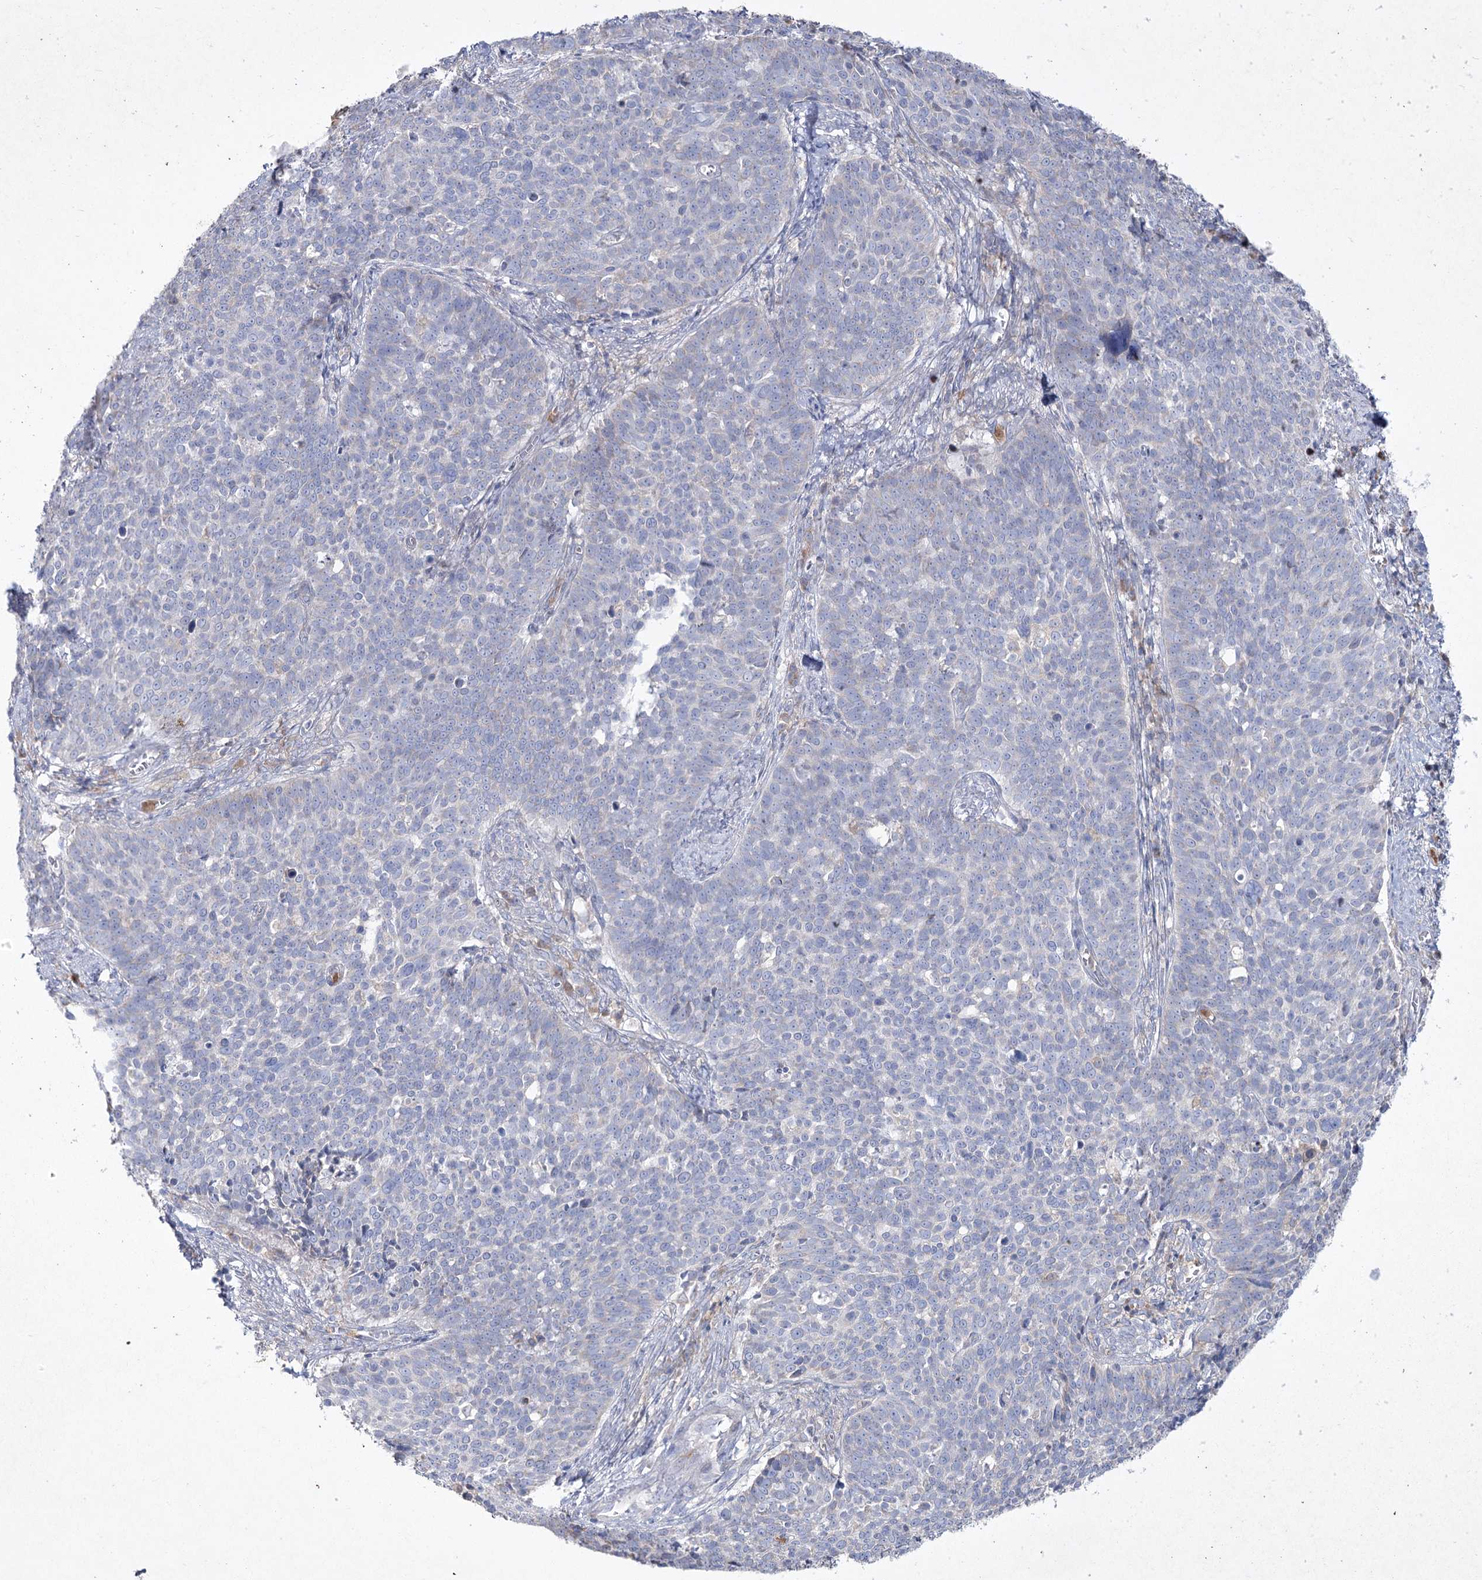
{"staining": {"intensity": "negative", "quantity": "none", "location": "none"}, "tissue": "cervical cancer", "cell_type": "Tumor cells", "image_type": "cancer", "snomed": [{"axis": "morphology", "description": "Squamous cell carcinoma, NOS"}, {"axis": "topography", "description": "Cervix"}], "caption": "This image is of squamous cell carcinoma (cervical) stained with immunohistochemistry (IHC) to label a protein in brown with the nuclei are counter-stained blue. There is no staining in tumor cells.", "gene": "NIPAL4", "patient": {"sex": "female", "age": 39}}